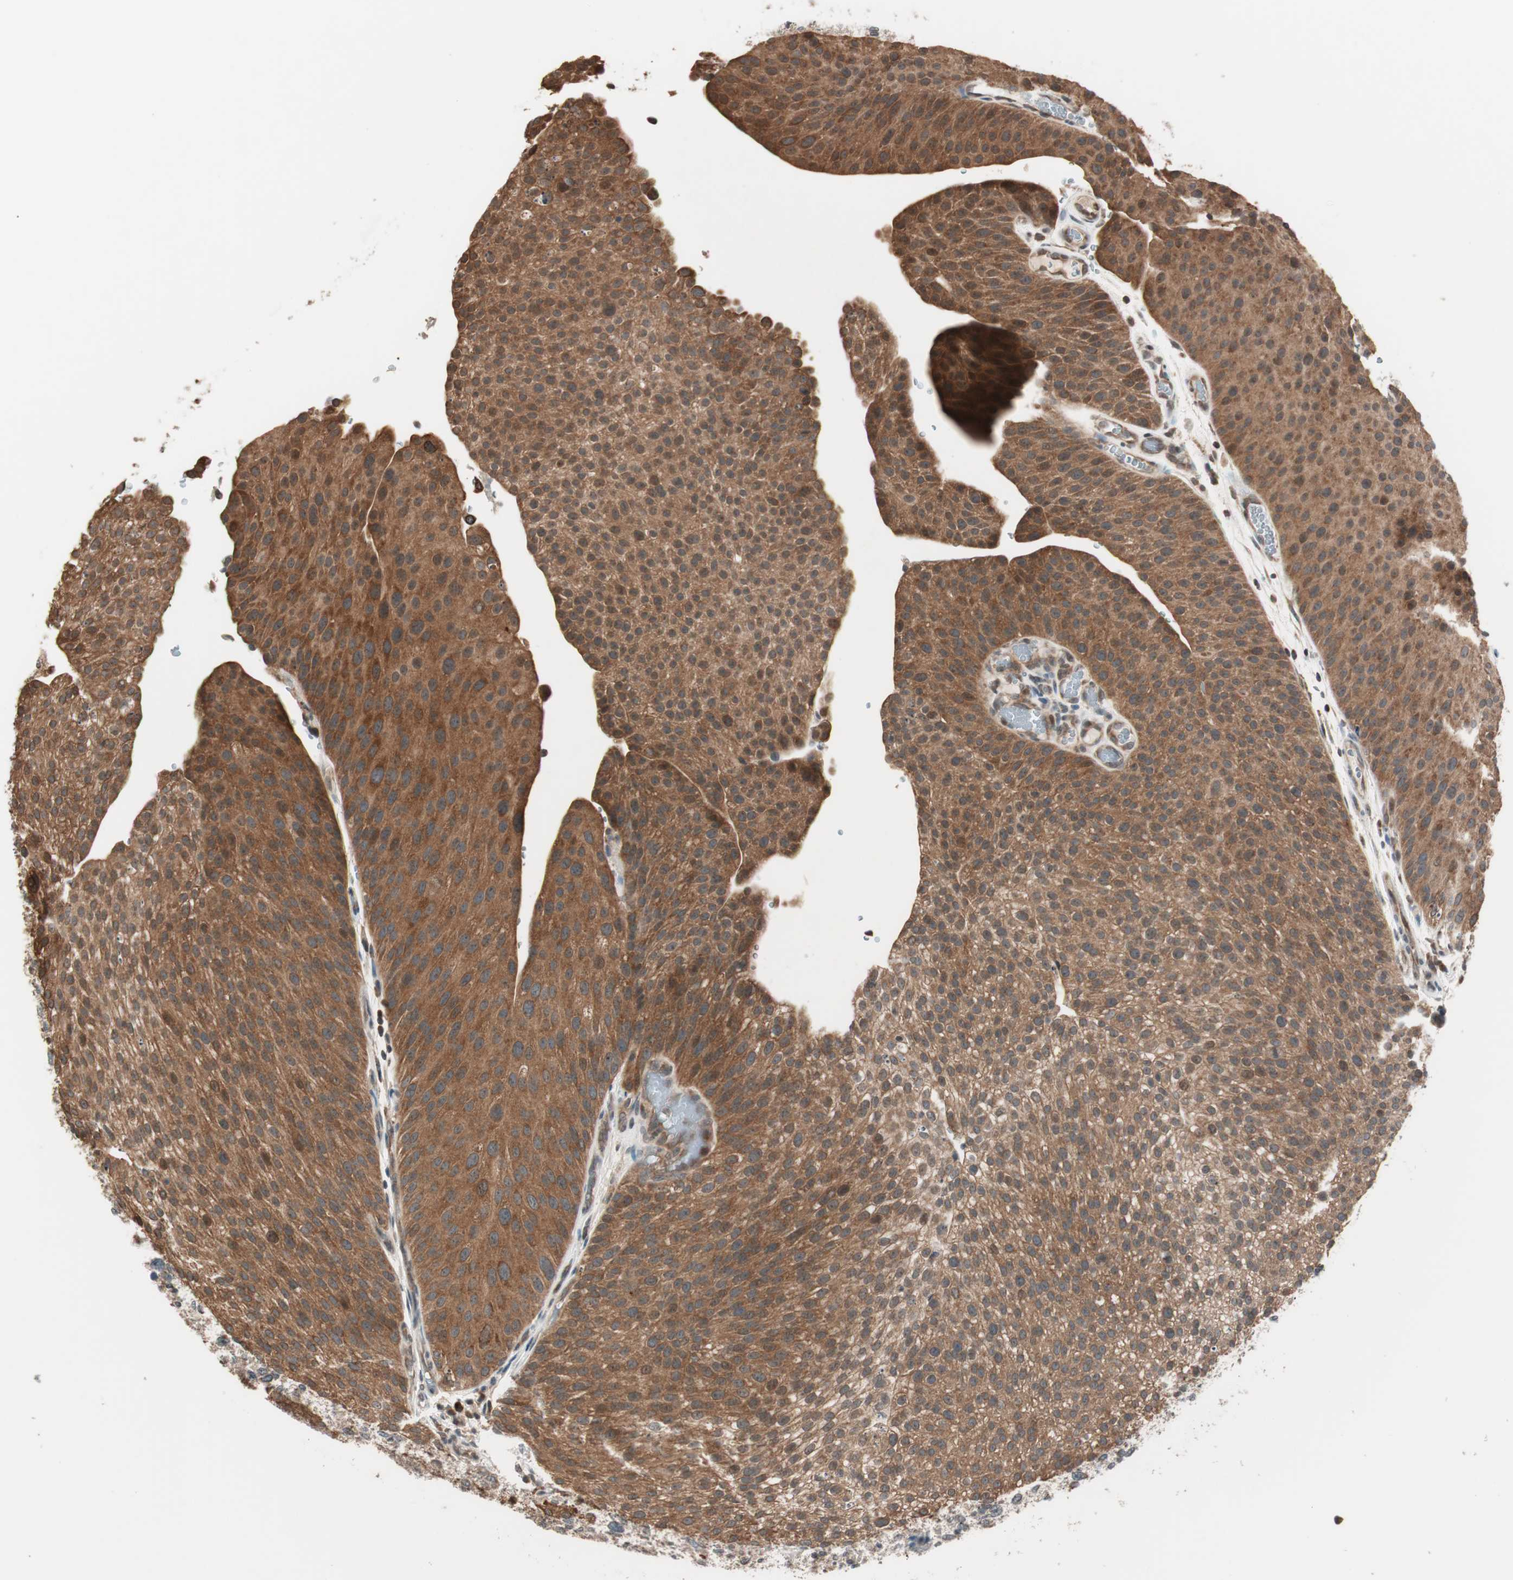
{"staining": {"intensity": "strong", "quantity": ">75%", "location": "cytoplasmic/membranous"}, "tissue": "urothelial cancer", "cell_type": "Tumor cells", "image_type": "cancer", "snomed": [{"axis": "morphology", "description": "Urothelial carcinoma, Low grade"}, {"axis": "topography", "description": "Smooth muscle"}, {"axis": "topography", "description": "Urinary bladder"}], "caption": "Approximately >75% of tumor cells in urothelial cancer demonstrate strong cytoplasmic/membranous protein staining as visualized by brown immunohistochemical staining.", "gene": "FBXO5", "patient": {"sex": "male", "age": 60}}